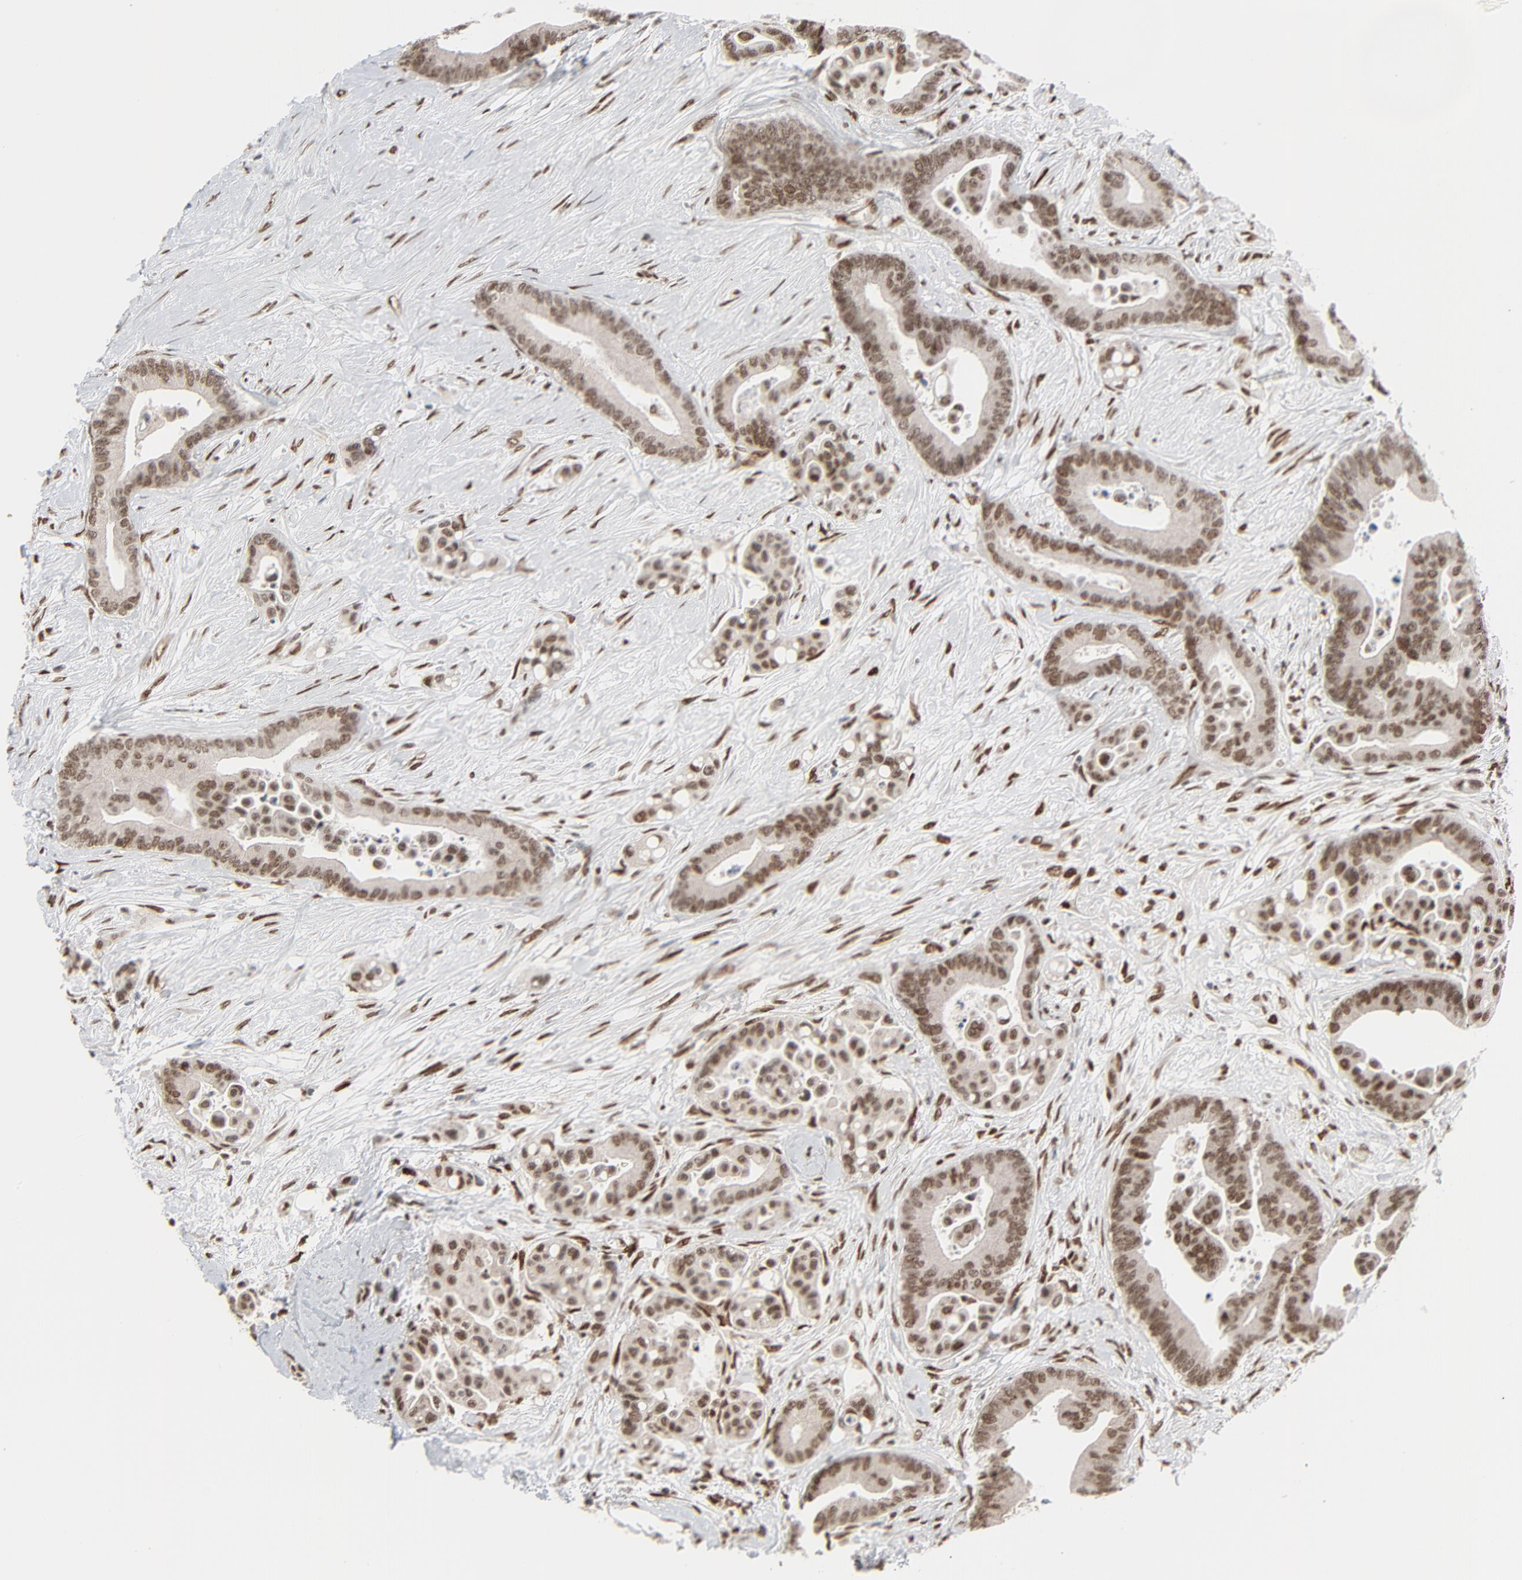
{"staining": {"intensity": "moderate", "quantity": ">75%", "location": "nuclear"}, "tissue": "colorectal cancer", "cell_type": "Tumor cells", "image_type": "cancer", "snomed": [{"axis": "morphology", "description": "Adenocarcinoma, NOS"}, {"axis": "topography", "description": "Colon"}], "caption": "IHC (DAB) staining of human colorectal cancer (adenocarcinoma) exhibits moderate nuclear protein positivity in about >75% of tumor cells.", "gene": "CUX1", "patient": {"sex": "male", "age": 82}}